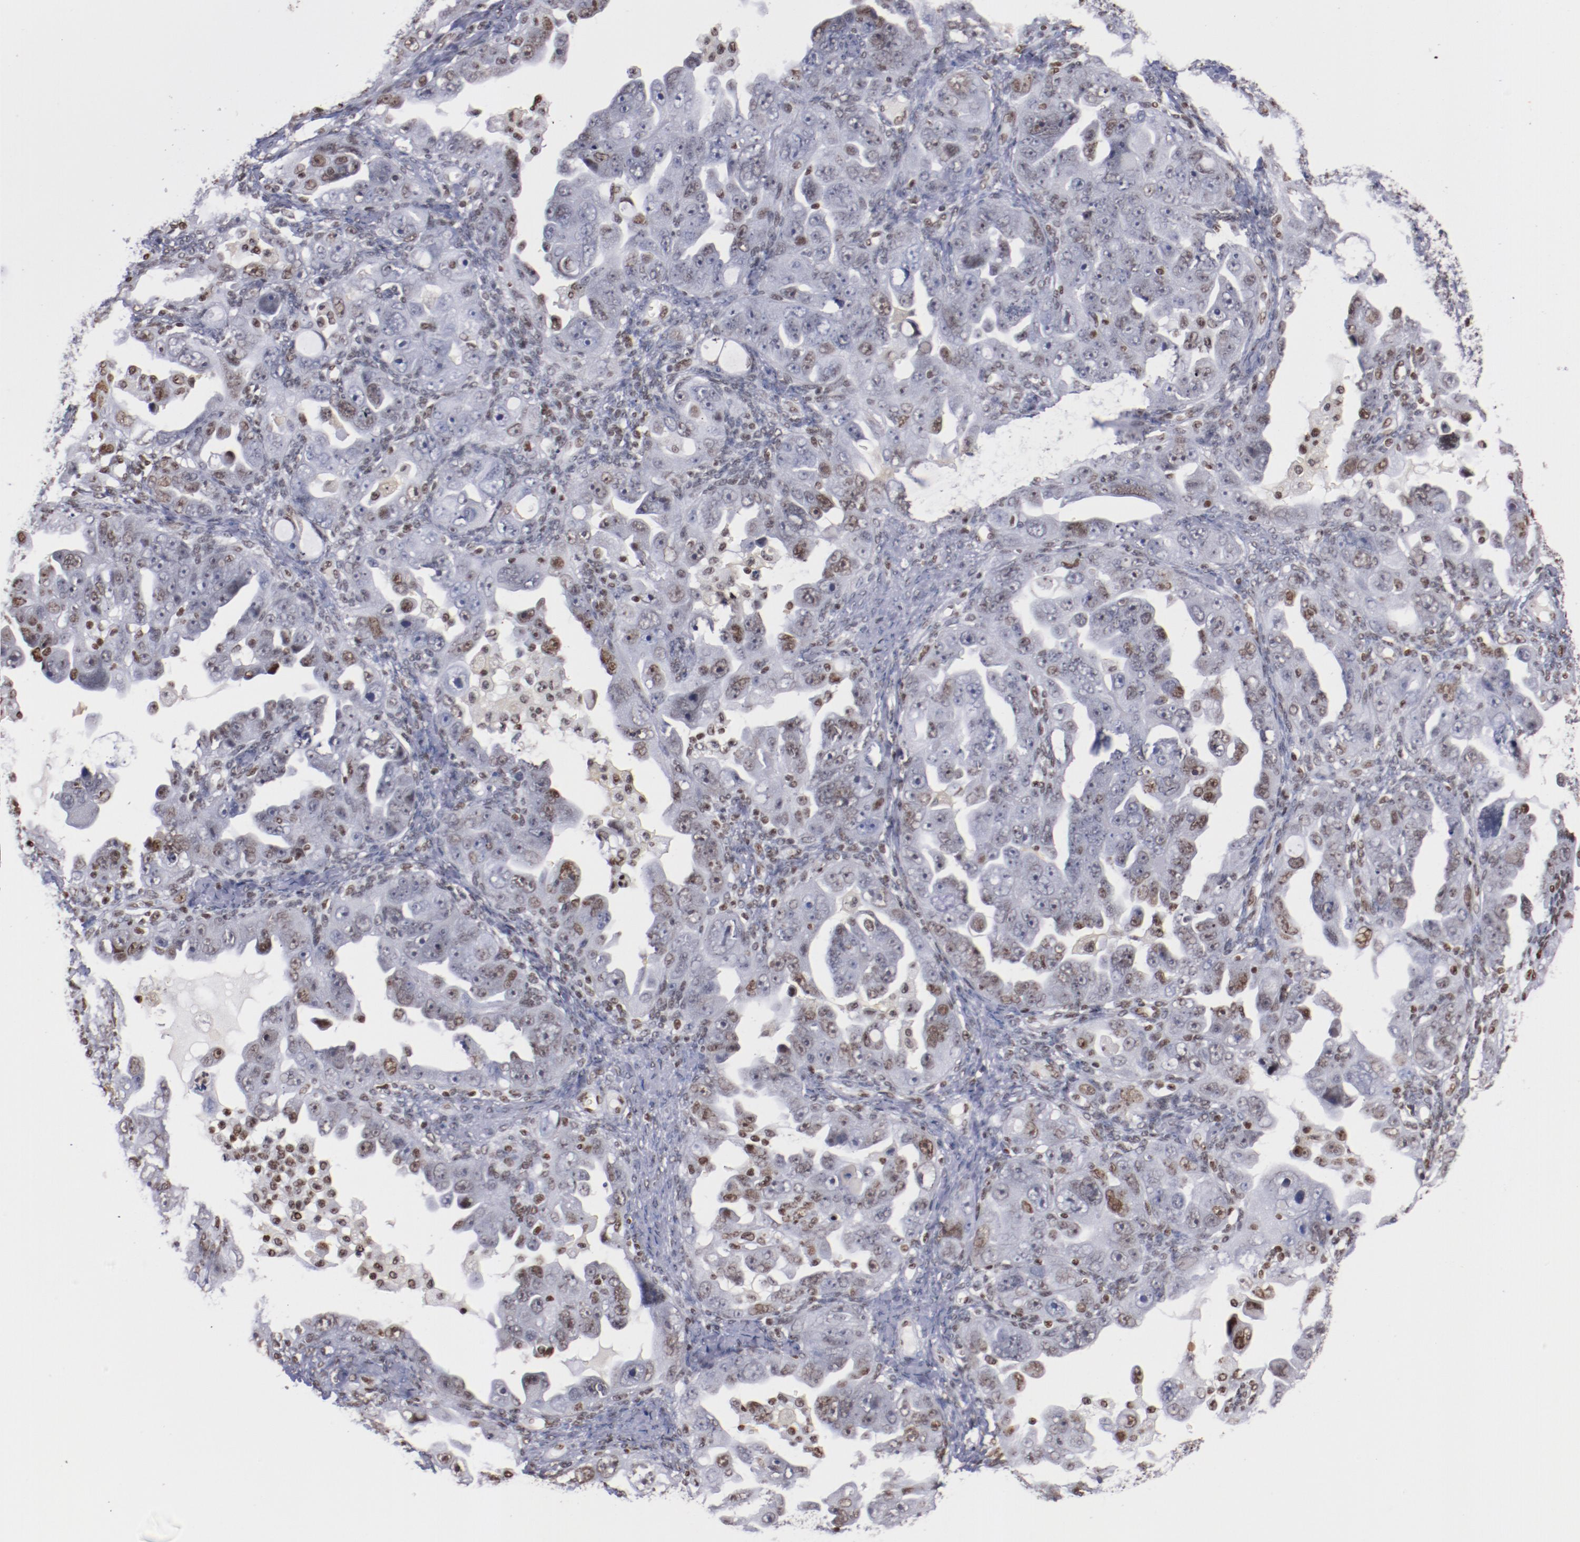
{"staining": {"intensity": "weak", "quantity": "25%-75%", "location": "nuclear"}, "tissue": "ovarian cancer", "cell_type": "Tumor cells", "image_type": "cancer", "snomed": [{"axis": "morphology", "description": "Cystadenocarcinoma, serous, NOS"}, {"axis": "topography", "description": "Ovary"}], "caption": "Ovarian cancer (serous cystadenocarcinoma) was stained to show a protein in brown. There is low levels of weak nuclear expression in approximately 25%-75% of tumor cells.", "gene": "IFI16", "patient": {"sex": "female", "age": 66}}